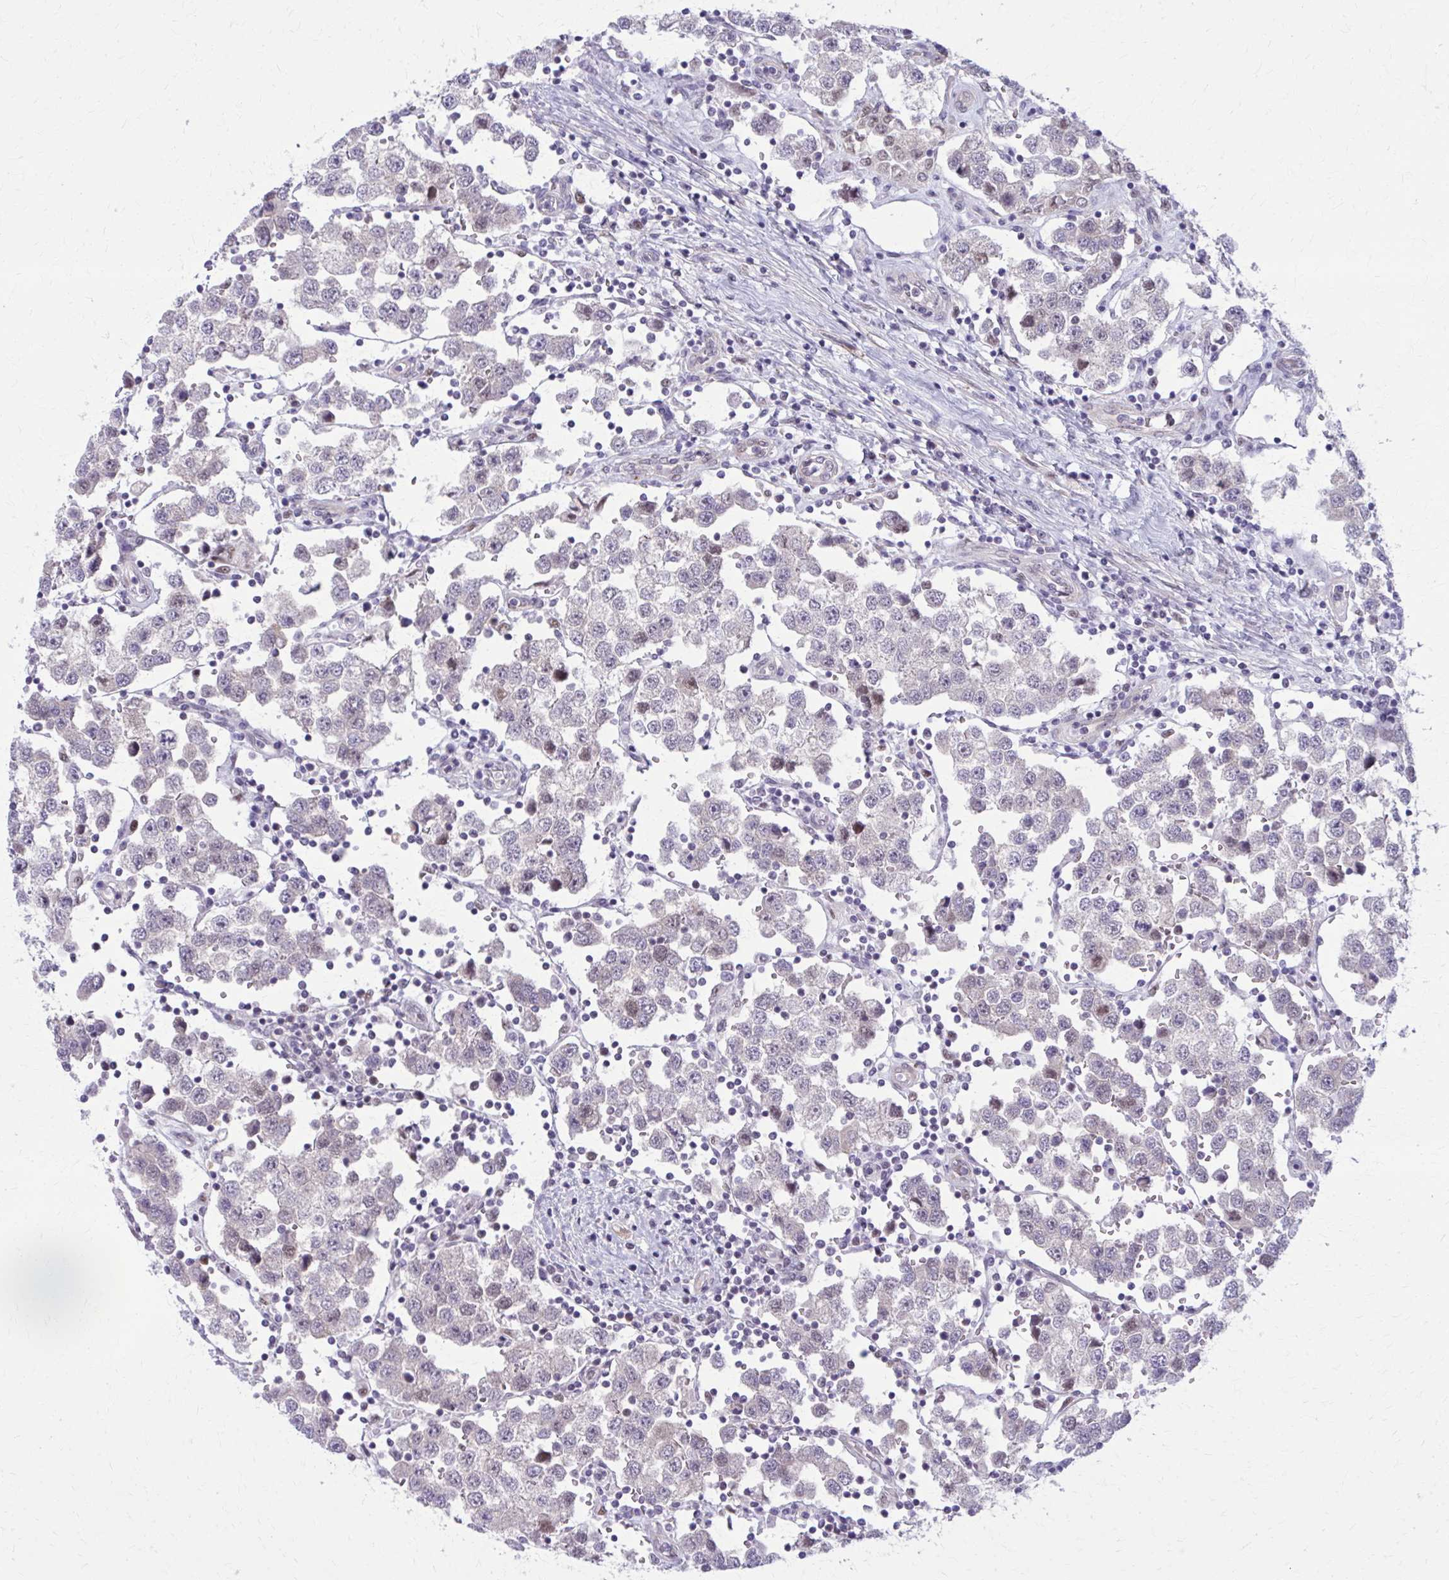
{"staining": {"intensity": "negative", "quantity": "none", "location": "none"}, "tissue": "testis cancer", "cell_type": "Tumor cells", "image_type": "cancer", "snomed": [{"axis": "morphology", "description": "Seminoma, NOS"}, {"axis": "topography", "description": "Testis"}], "caption": "IHC of testis seminoma shows no expression in tumor cells. Brightfield microscopy of immunohistochemistry (IHC) stained with DAB (3,3'-diaminobenzidine) (brown) and hematoxylin (blue), captured at high magnification.", "gene": "NUMBL", "patient": {"sex": "male", "age": 37}}